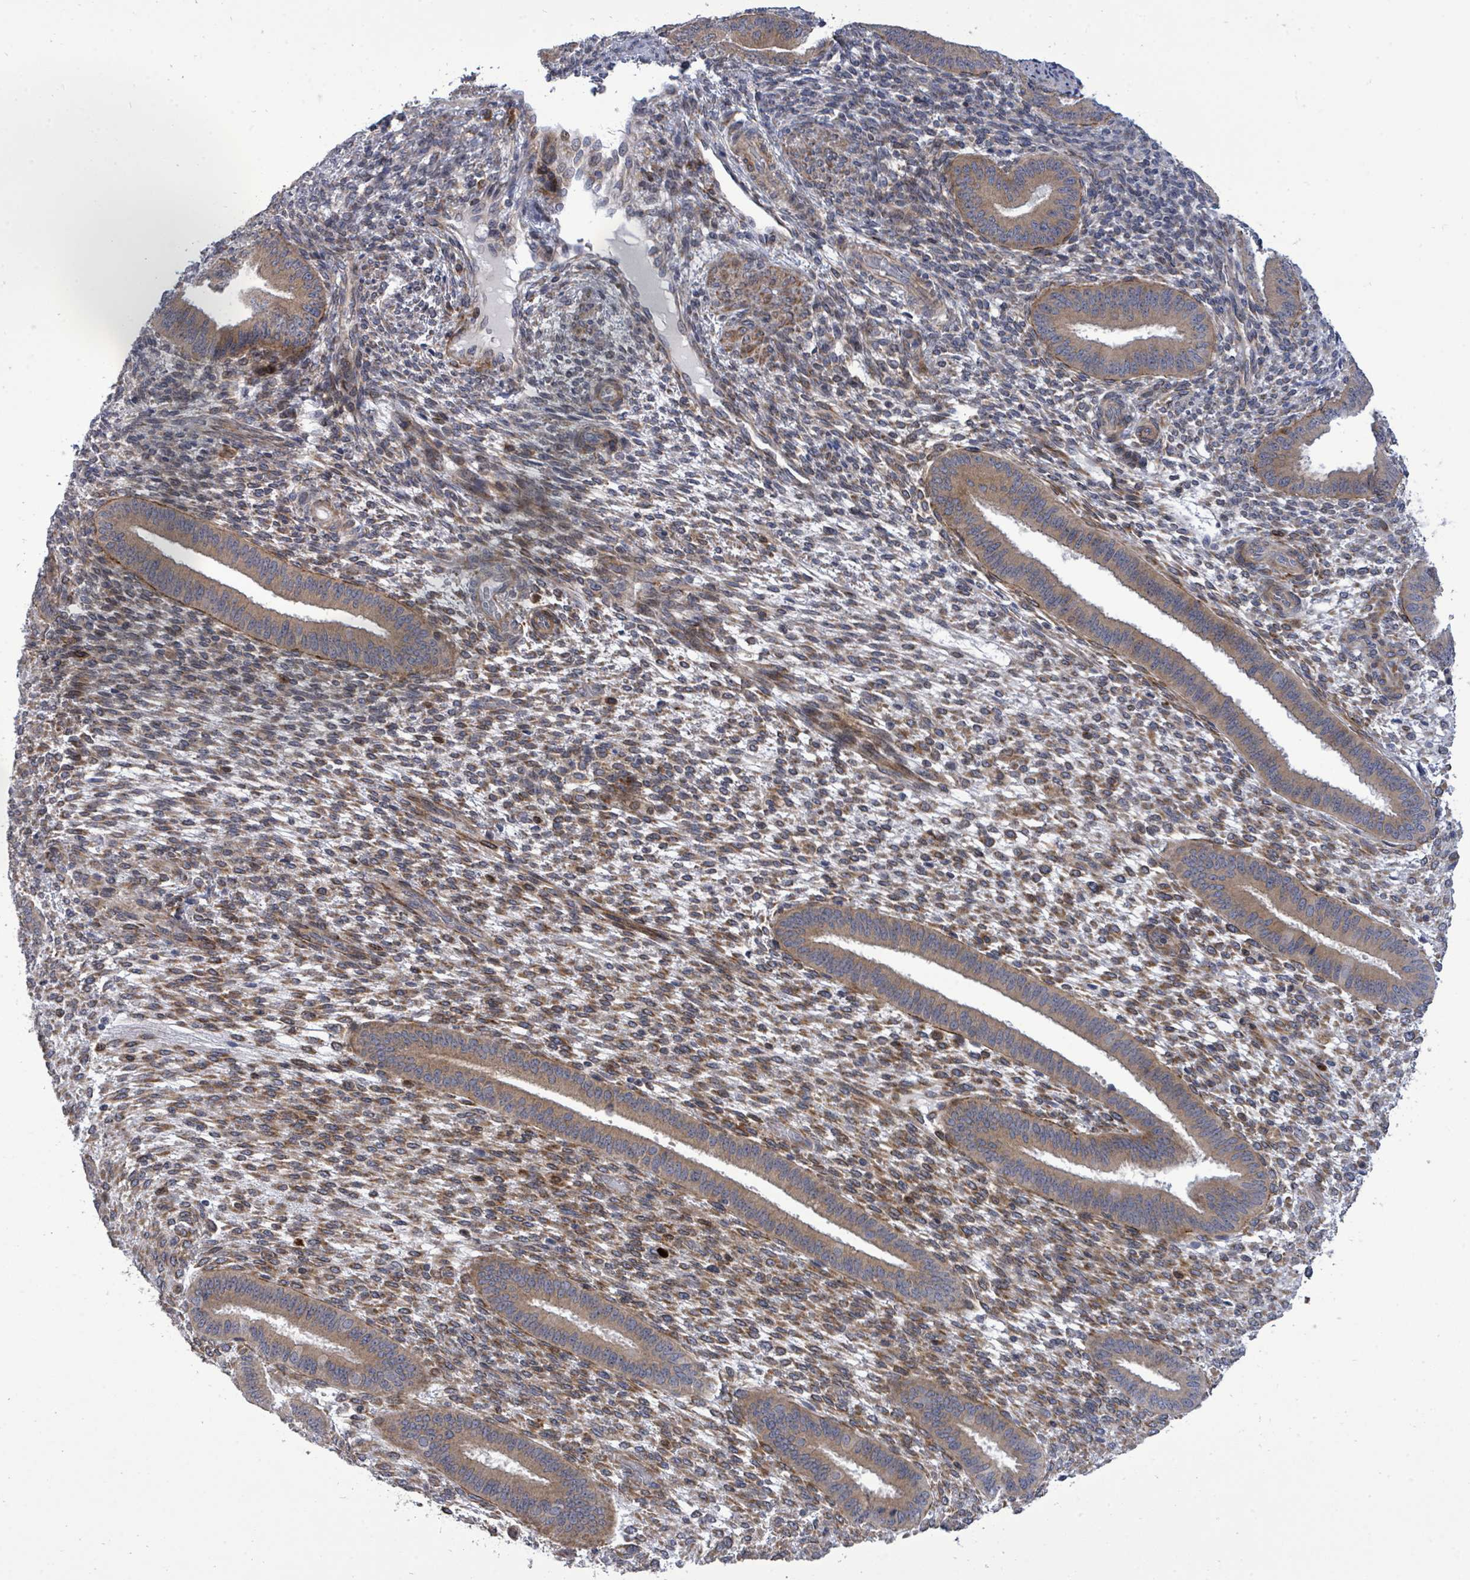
{"staining": {"intensity": "moderate", "quantity": "<25%", "location": "cytoplasmic/membranous"}, "tissue": "endometrium", "cell_type": "Cells in endometrial stroma", "image_type": "normal", "snomed": [{"axis": "morphology", "description": "Normal tissue, NOS"}, {"axis": "topography", "description": "Endometrium"}], "caption": "The immunohistochemical stain labels moderate cytoplasmic/membranous expression in cells in endometrial stroma of normal endometrium.", "gene": "SAR1A", "patient": {"sex": "female", "age": 36}}